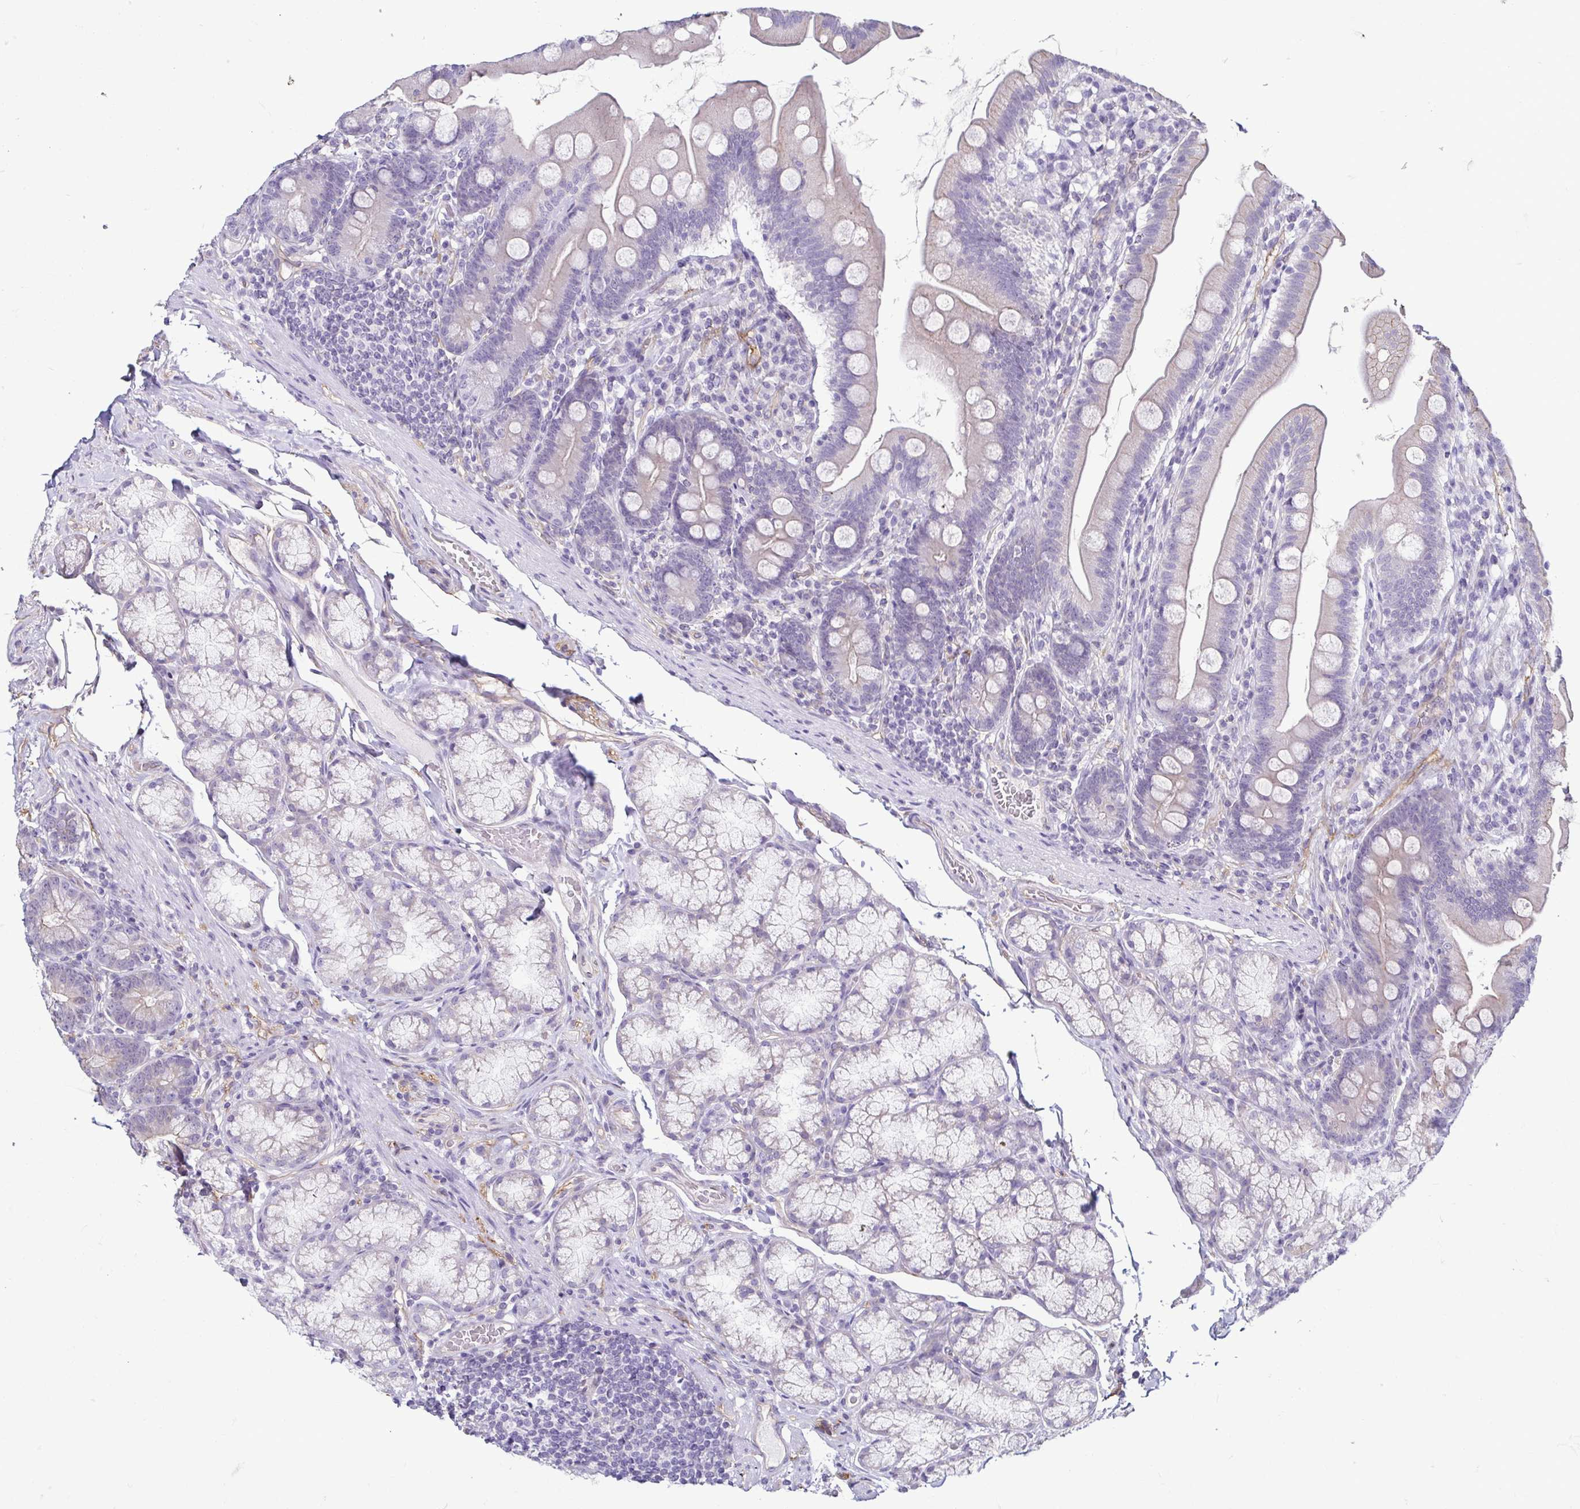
{"staining": {"intensity": "negative", "quantity": "none", "location": "none"}, "tissue": "duodenum", "cell_type": "Glandular cells", "image_type": "normal", "snomed": [{"axis": "morphology", "description": "Normal tissue, NOS"}, {"axis": "topography", "description": "Duodenum"}], "caption": "High power microscopy photomicrograph of an immunohistochemistry photomicrograph of benign duodenum, revealing no significant expression in glandular cells.", "gene": "CASP14", "patient": {"sex": "female", "age": 67}}